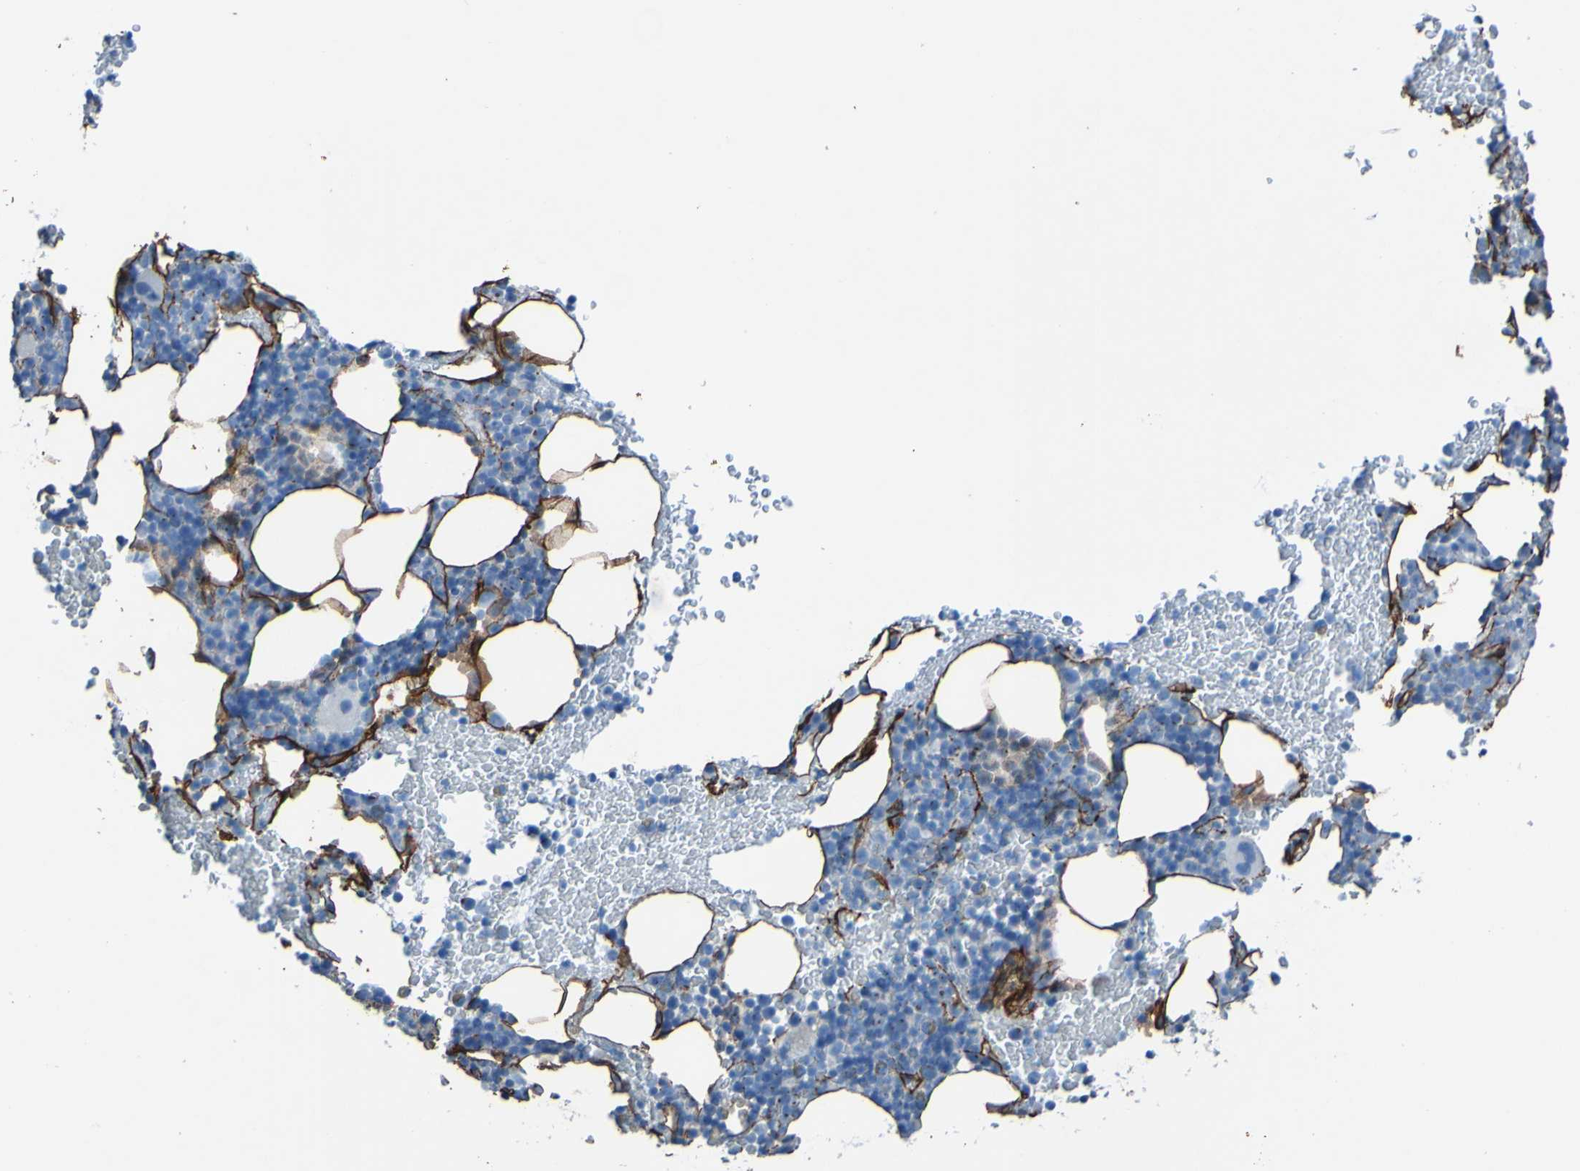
{"staining": {"intensity": "negative", "quantity": "none", "location": "none"}, "tissue": "bone marrow", "cell_type": "Hematopoietic cells", "image_type": "normal", "snomed": [{"axis": "morphology", "description": "Normal tissue, NOS"}, {"axis": "morphology", "description": "Inflammation, NOS"}, {"axis": "topography", "description": "Bone marrow"}], "caption": "DAB (3,3'-diaminobenzidine) immunohistochemical staining of benign human bone marrow displays no significant expression in hematopoietic cells. The staining is performed using DAB brown chromogen with nuclei counter-stained in using hematoxylin.", "gene": "COL4A2", "patient": {"sex": "female", "age": 70}}